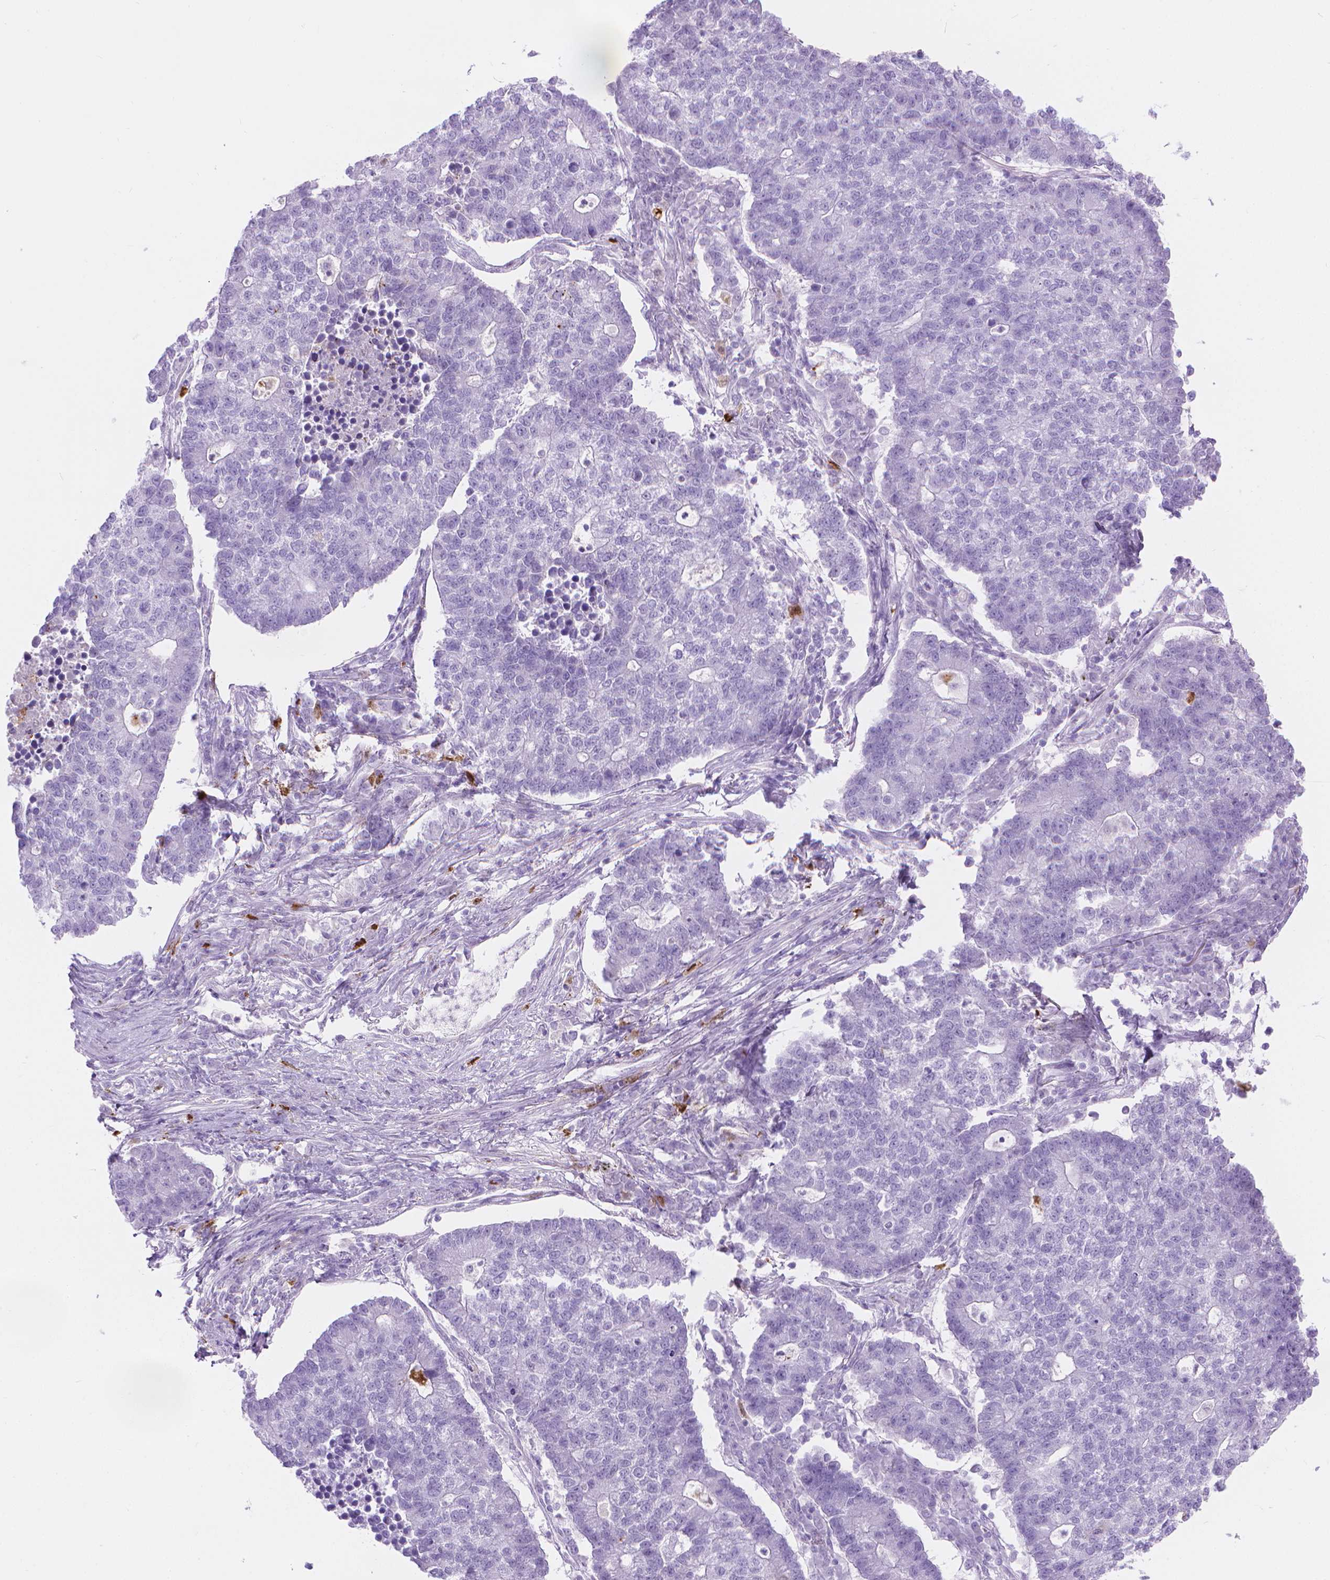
{"staining": {"intensity": "negative", "quantity": "none", "location": "none"}, "tissue": "lung cancer", "cell_type": "Tumor cells", "image_type": "cancer", "snomed": [{"axis": "morphology", "description": "Adenocarcinoma, NOS"}, {"axis": "topography", "description": "Lung"}], "caption": "IHC histopathology image of neoplastic tissue: lung cancer stained with DAB (3,3'-diaminobenzidine) displays no significant protein expression in tumor cells. Brightfield microscopy of immunohistochemistry stained with DAB (brown) and hematoxylin (blue), captured at high magnification.", "gene": "CFAP52", "patient": {"sex": "male", "age": 57}}